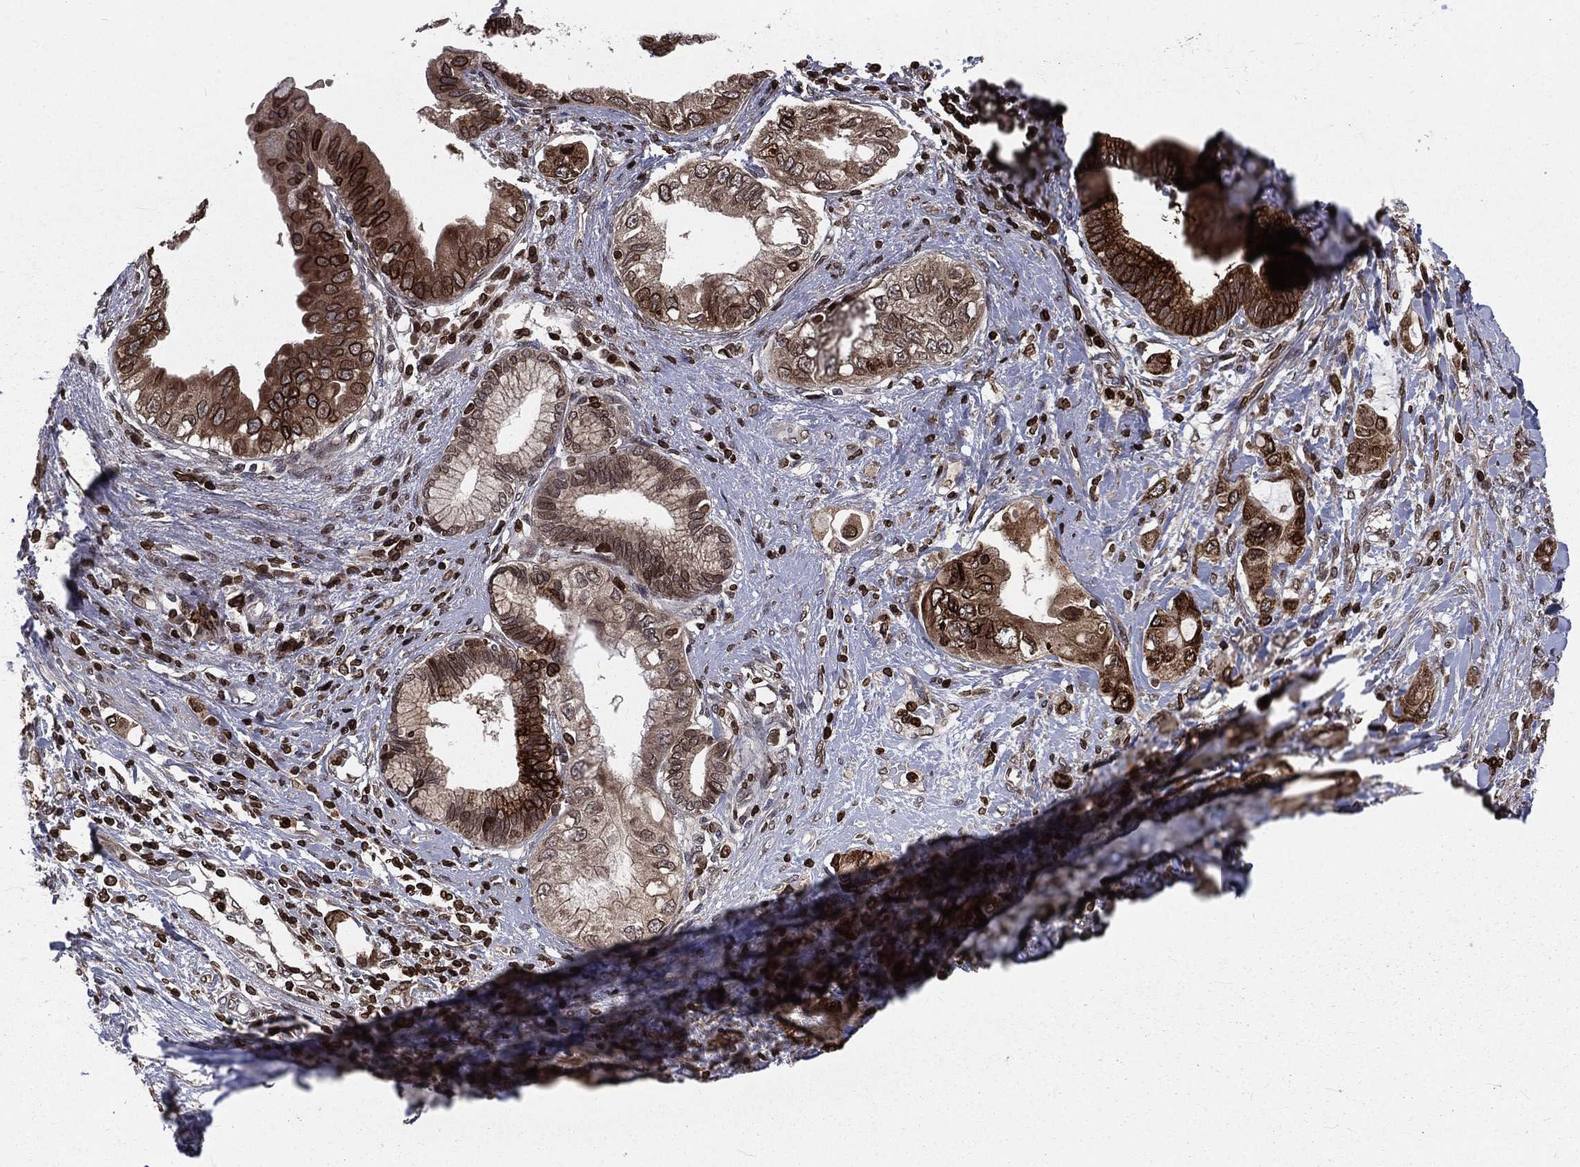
{"staining": {"intensity": "moderate", "quantity": "25%-75%", "location": "cytoplasmic/membranous,nuclear"}, "tissue": "pancreatic cancer", "cell_type": "Tumor cells", "image_type": "cancer", "snomed": [{"axis": "morphology", "description": "Adenocarcinoma, NOS"}, {"axis": "topography", "description": "Pancreas"}], "caption": "Immunohistochemistry (DAB (3,3'-diaminobenzidine)) staining of human pancreatic cancer (adenocarcinoma) shows moderate cytoplasmic/membranous and nuclear protein staining in approximately 25%-75% of tumor cells. (Stains: DAB in brown, nuclei in blue, Microscopy: brightfield microscopy at high magnification).", "gene": "LBR", "patient": {"sex": "female", "age": 56}}